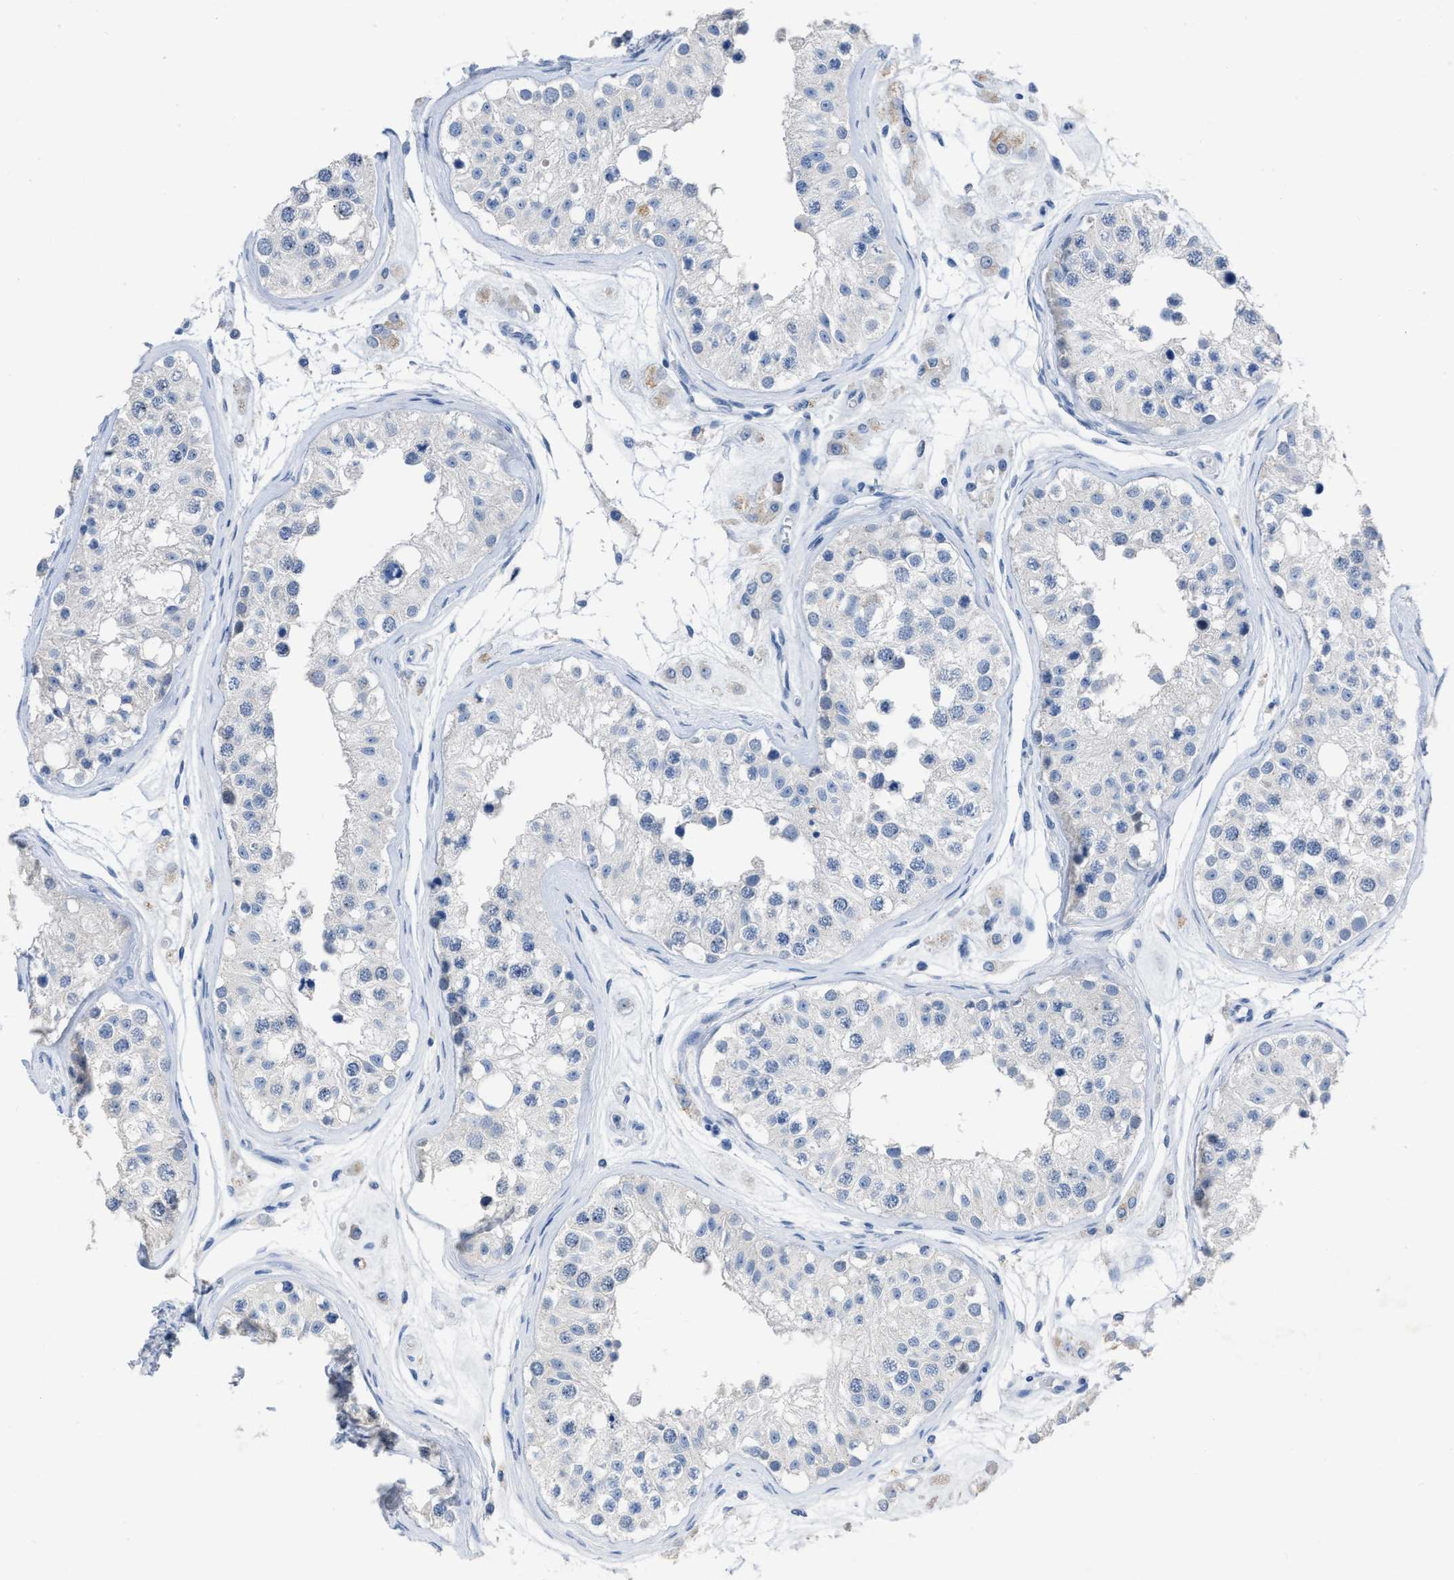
{"staining": {"intensity": "negative", "quantity": "none", "location": "none"}, "tissue": "testis", "cell_type": "Cells in seminiferous ducts", "image_type": "normal", "snomed": [{"axis": "morphology", "description": "Normal tissue, NOS"}, {"axis": "morphology", "description": "Adenocarcinoma, metastatic, NOS"}, {"axis": "topography", "description": "Testis"}], "caption": "Cells in seminiferous ducts show no significant protein staining in benign testis. (DAB IHC visualized using brightfield microscopy, high magnification).", "gene": "CEACAM5", "patient": {"sex": "male", "age": 26}}